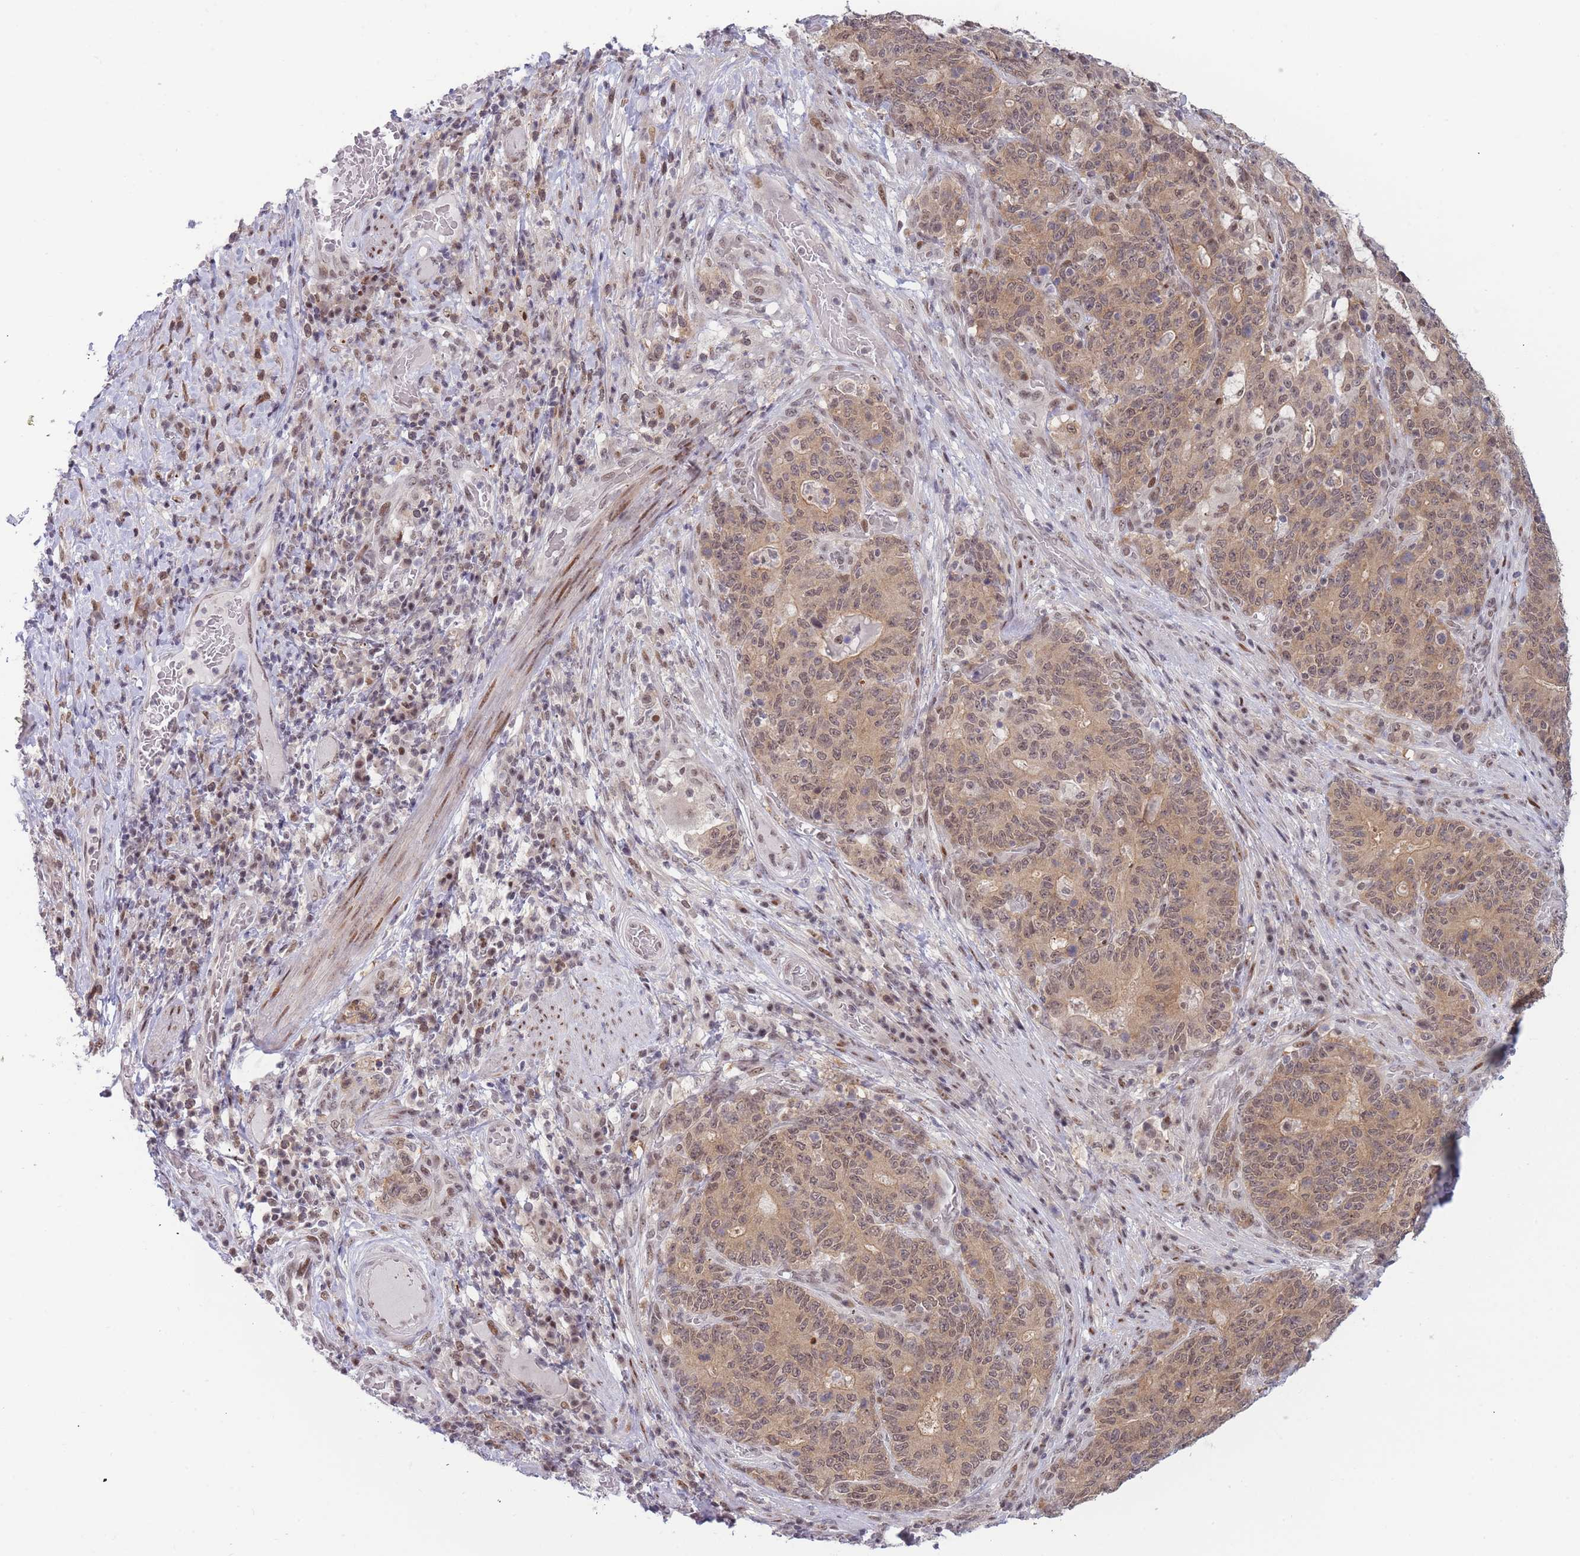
{"staining": {"intensity": "moderate", "quantity": ">75%", "location": "cytoplasmic/membranous,nuclear"}, "tissue": "stomach cancer", "cell_type": "Tumor cells", "image_type": "cancer", "snomed": [{"axis": "morphology", "description": "Normal tissue, NOS"}, {"axis": "morphology", "description": "Adenocarcinoma, NOS"}, {"axis": "topography", "description": "Stomach"}], "caption": "Stomach cancer was stained to show a protein in brown. There is medium levels of moderate cytoplasmic/membranous and nuclear staining in about >75% of tumor cells.", "gene": "DEAF1", "patient": {"sex": "female", "age": 64}}